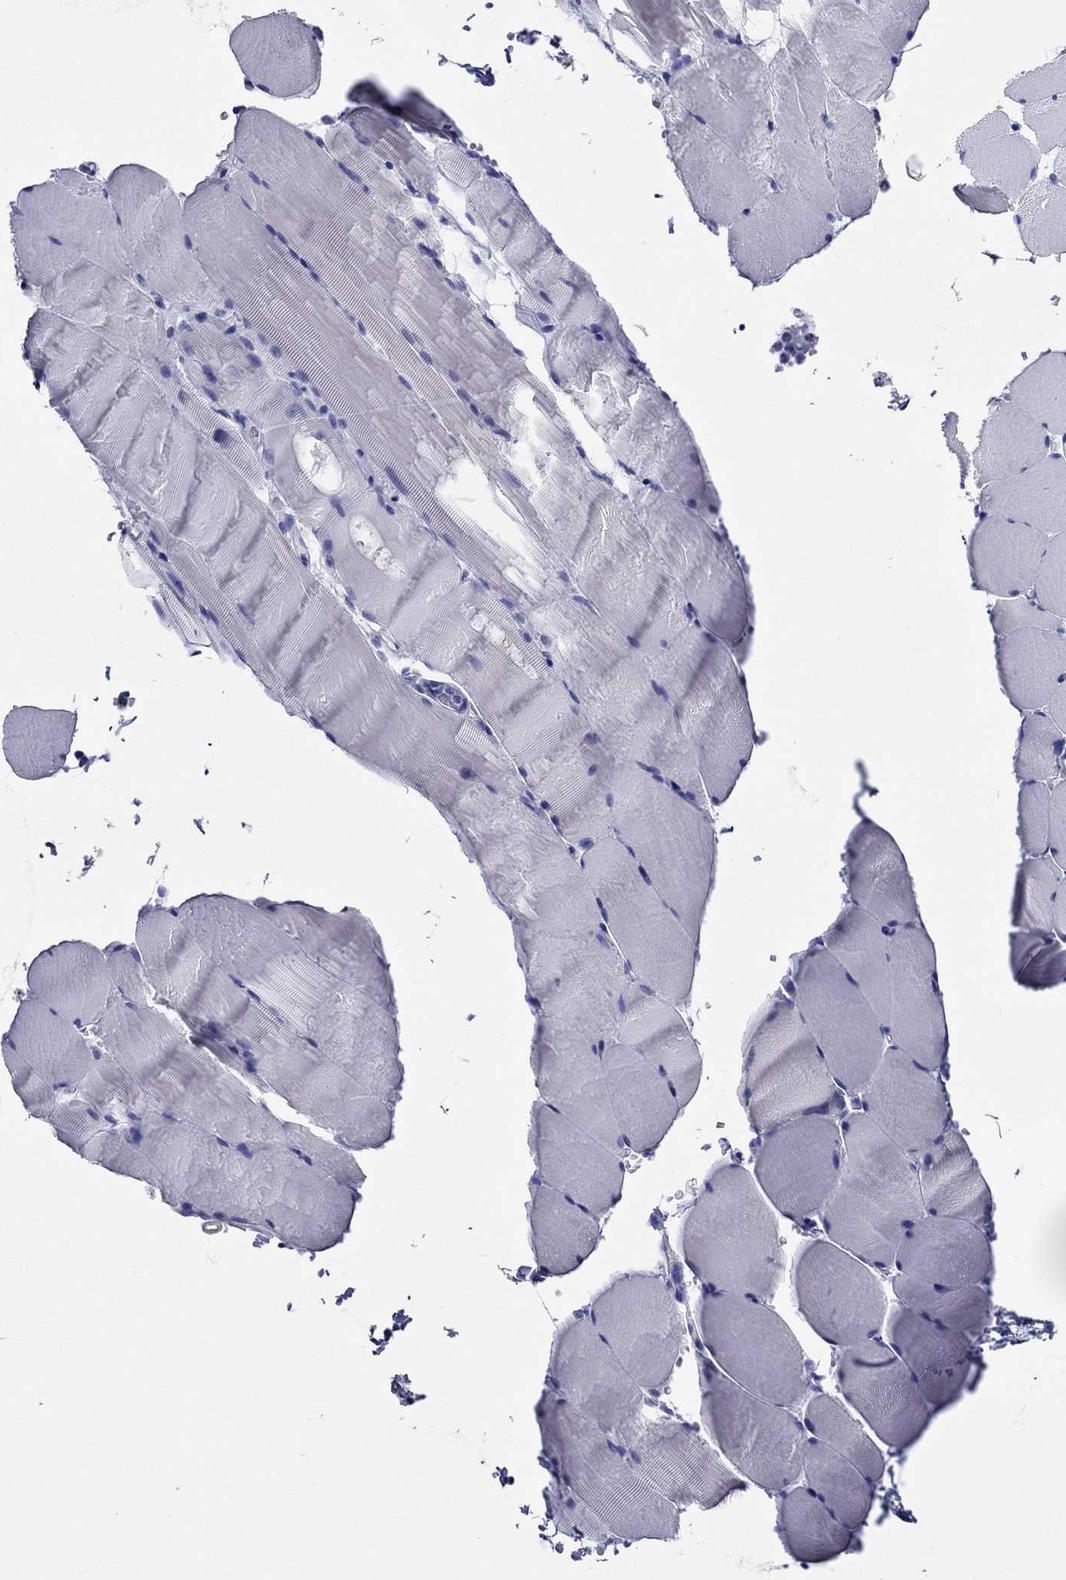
{"staining": {"intensity": "negative", "quantity": "none", "location": "none"}, "tissue": "skeletal muscle", "cell_type": "Myocytes", "image_type": "normal", "snomed": [{"axis": "morphology", "description": "Normal tissue, NOS"}, {"axis": "topography", "description": "Skeletal muscle"}], "caption": "IHC histopathology image of unremarkable skeletal muscle: skeletal muscle stained with DAB (3,3'-diaminobenzidine) demonstrates no significant protein expression in myocytes.", "gene": "HCRT", "patient": {"sex": "female", "age": 37}}